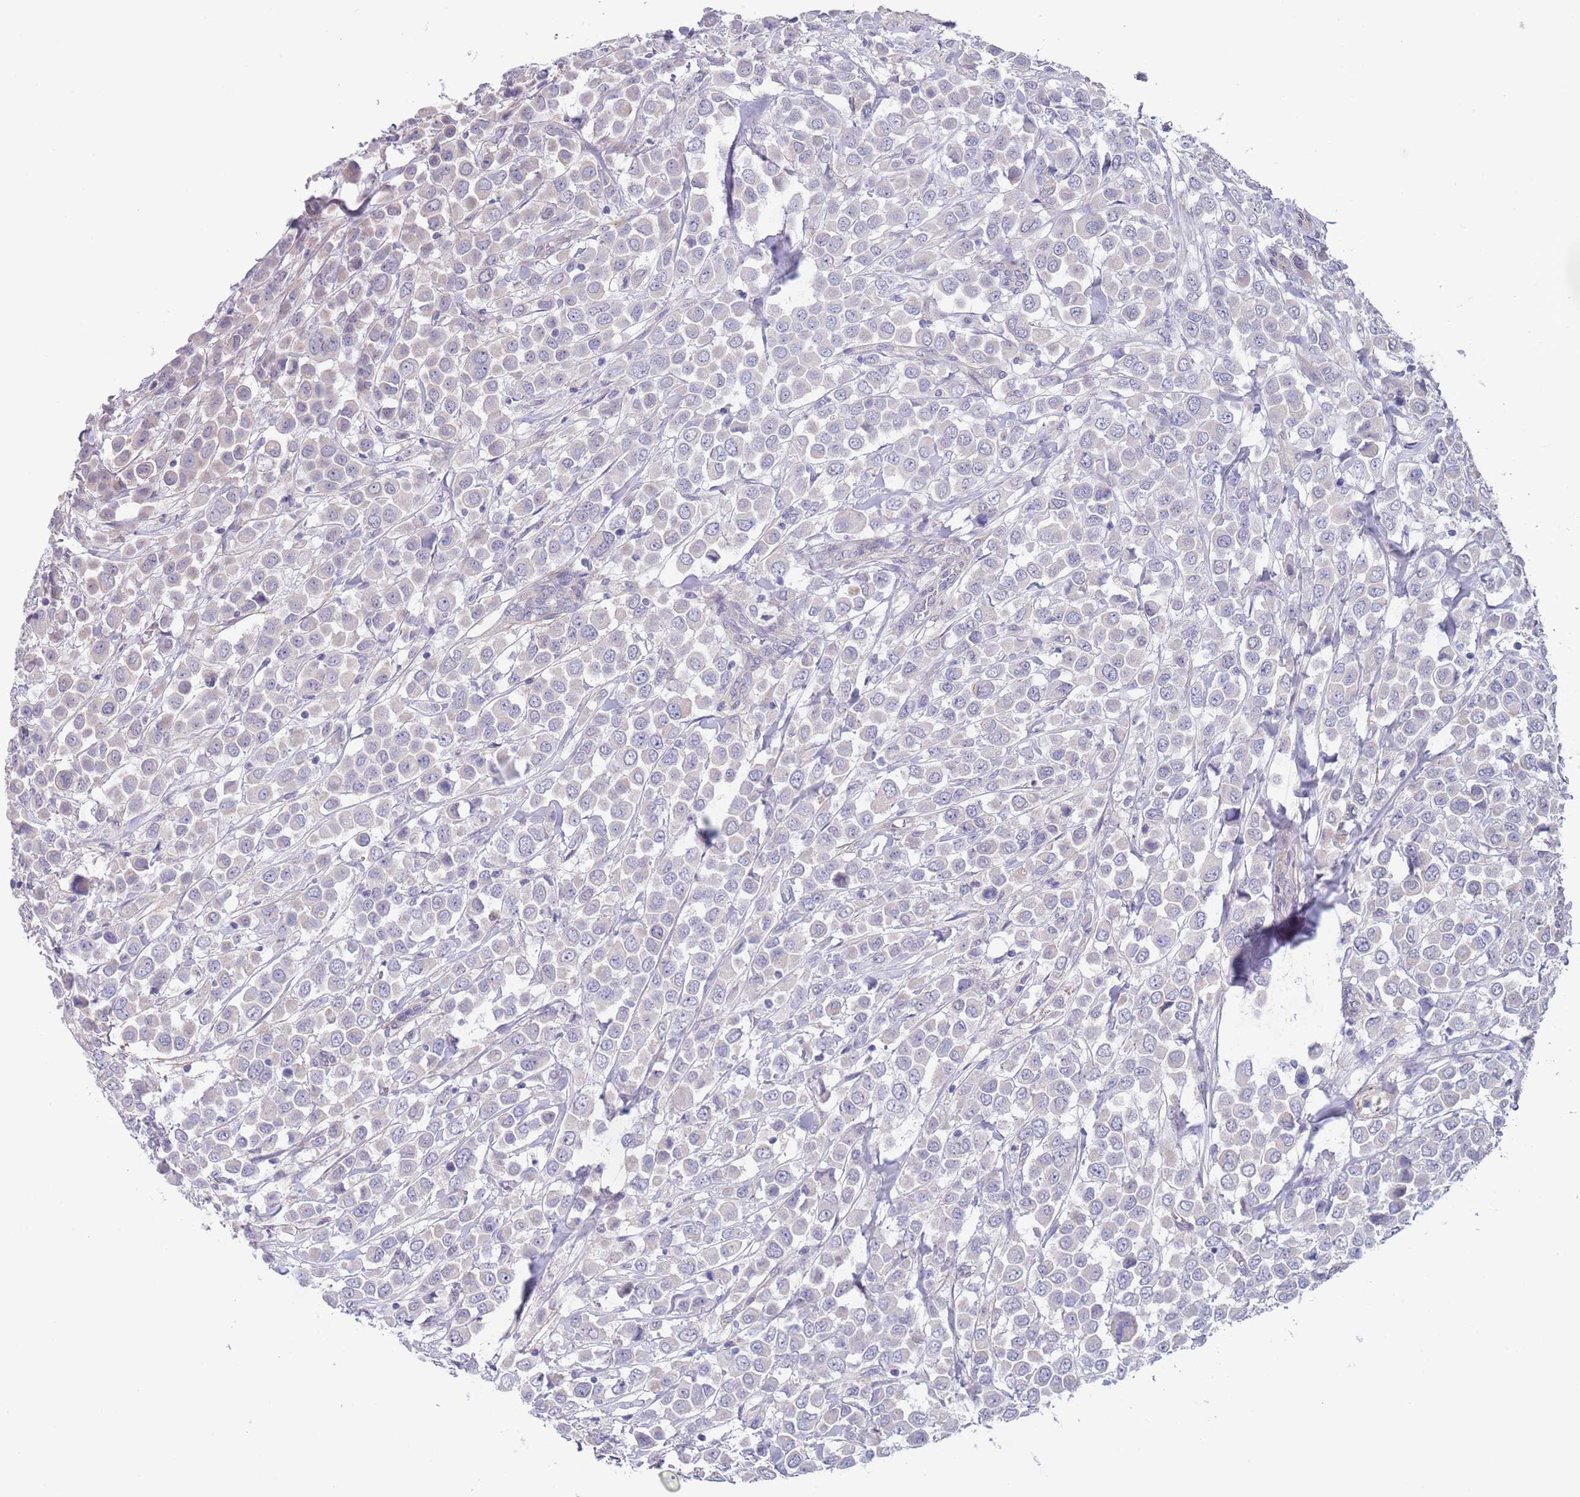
{"staining": {"intensity": "negative", "quantity": "none", "location": "none"}, "tissue": "breast cancer", "cell_type": "Tumor cells", "image_type": "cancer", "snomed": [{"axis": "morphology", "description": "Duct carcinoma"}, {"axis": "topography", "description": "Breast"}], "caption": "There is no significant positivity in tumor cells of breast cancer.", "gene": "RNF169", "patient": {"sex": "female", "age": 61}}